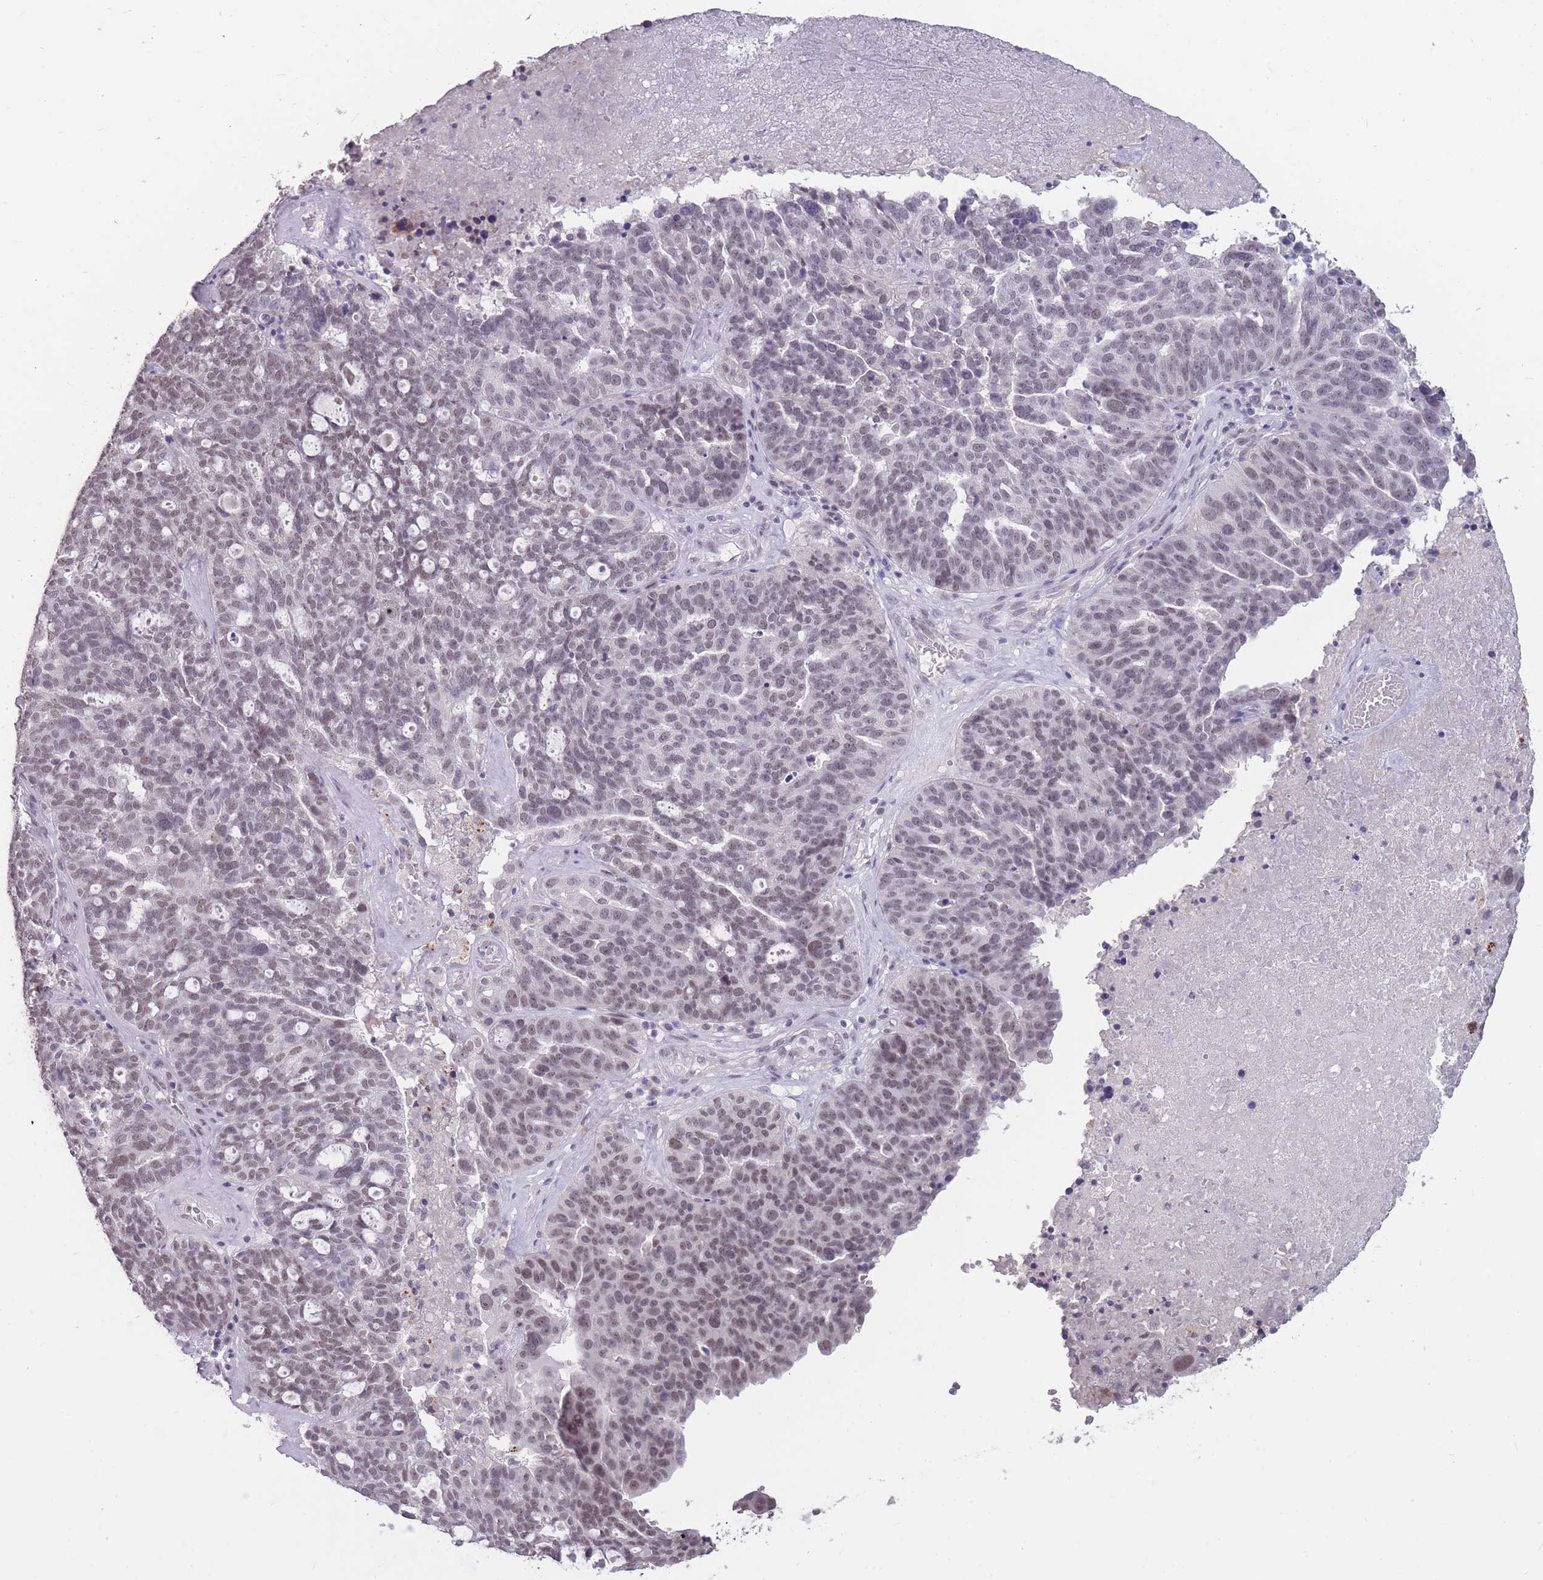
{"staining": {"intensity": "negative", "quantity": "none", "location": "none"}, "tissue": "ovarian cancer", "cell_type": "Tumor cells", "image_type": "cancer", "snomed": [{"axis": "morphology", "description": "Cystadenocarcinoma, serous, NOS"}, {"axis": "topography", "description": "Ovary"}], "caption": "Serous cystadenocarcinoma (ovarian) stained for a protein using immunohistochemistry exhibits no positivity tumor cells.", "gene": "HNRNPUL1", "patient": {"sex": "female", "age": 59}}